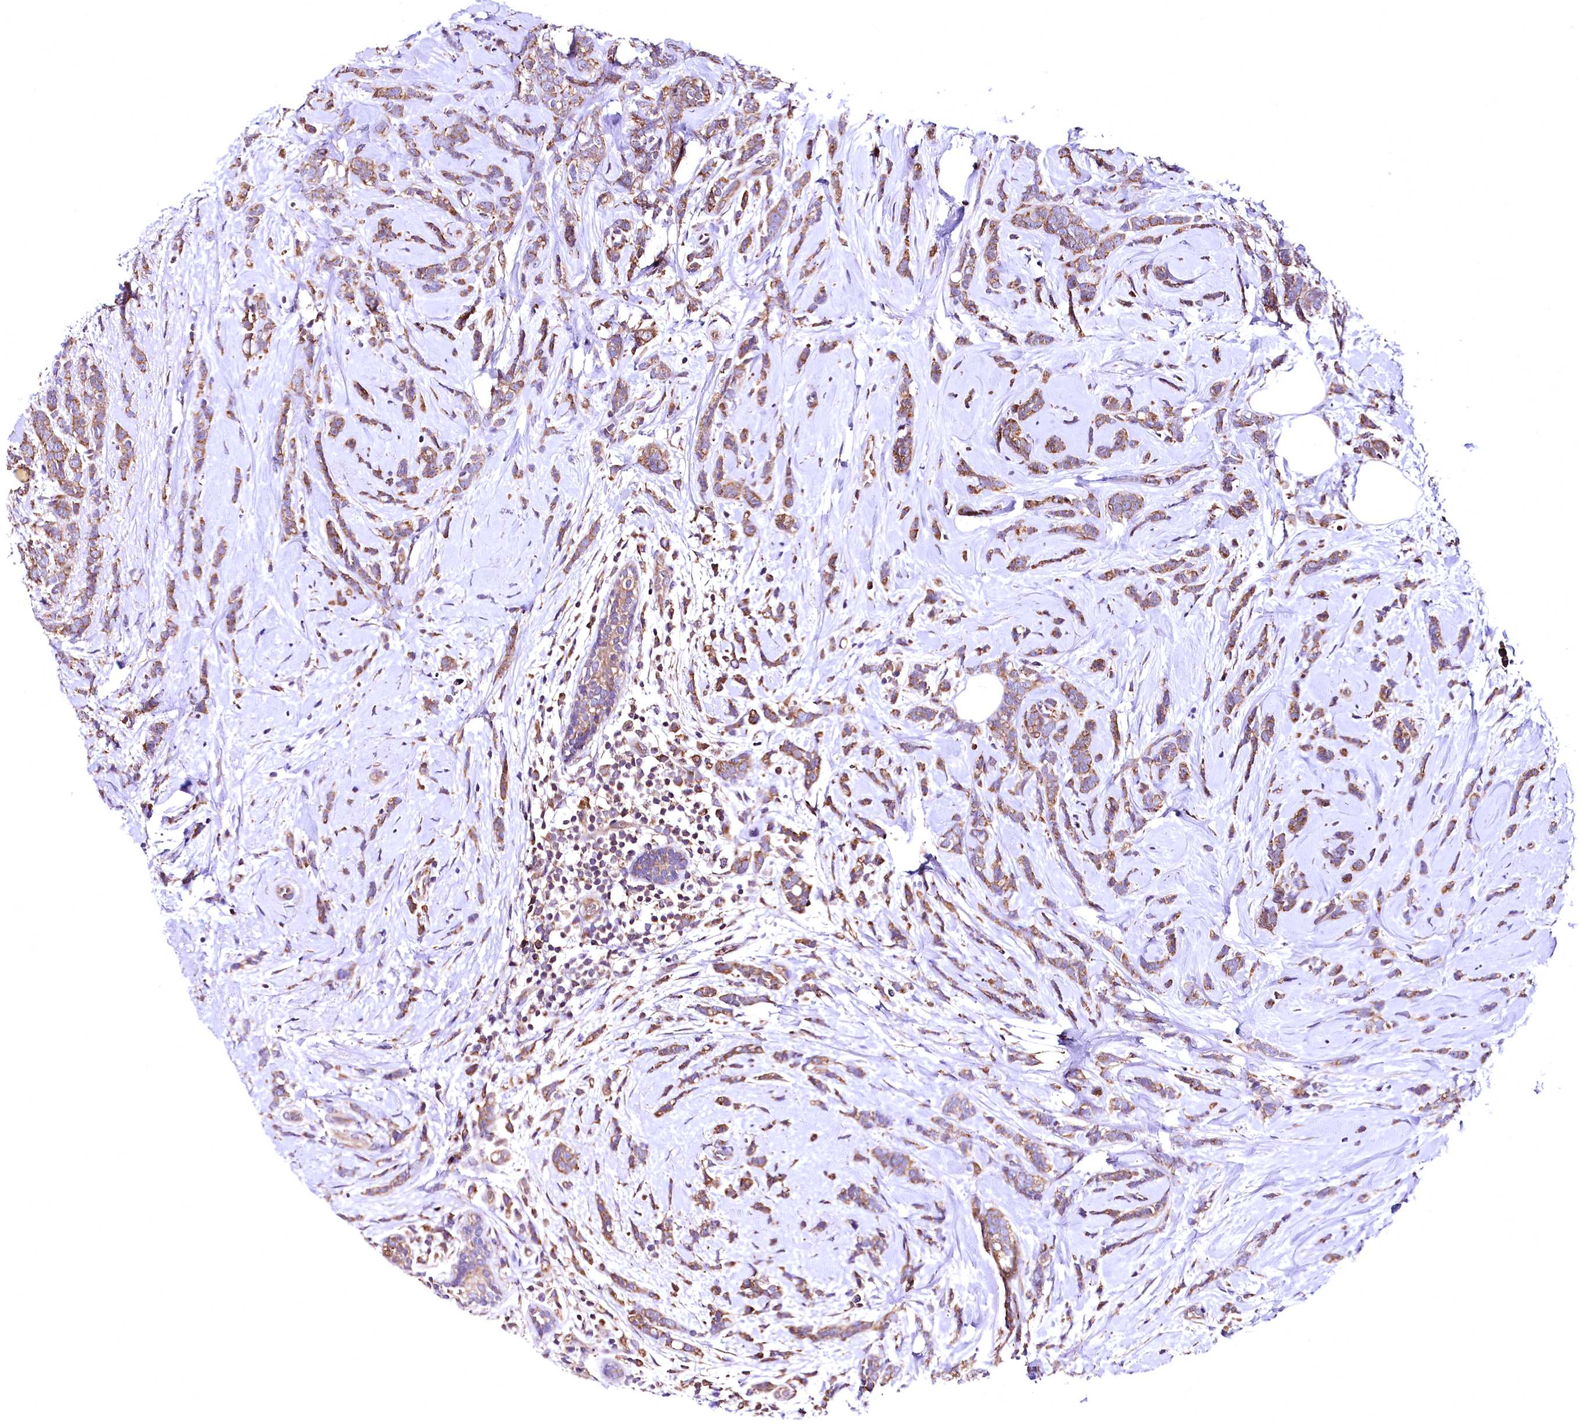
{"staining": {"intensity": "moderate", "quantity": ">75%", "location": "cytoplasmic/membranous"}, "tissue": "breast cancer", "cell_type": "Tumor cells", "image_type": "cancer", "snomed": [{"axis": "morphology", "description": "Lobular carcinoma"}, {"axis": "topography", "description": "Breast"}], "caption": "Immunohistochemical staining of lobular carcinoma (breast) reveals medium levels of moderate cytoplasmic/membranous protein expression in approximately >75% of tumor cells.", "gene": "MRPL57", "patient": {"sex": "female", "age": 58}}